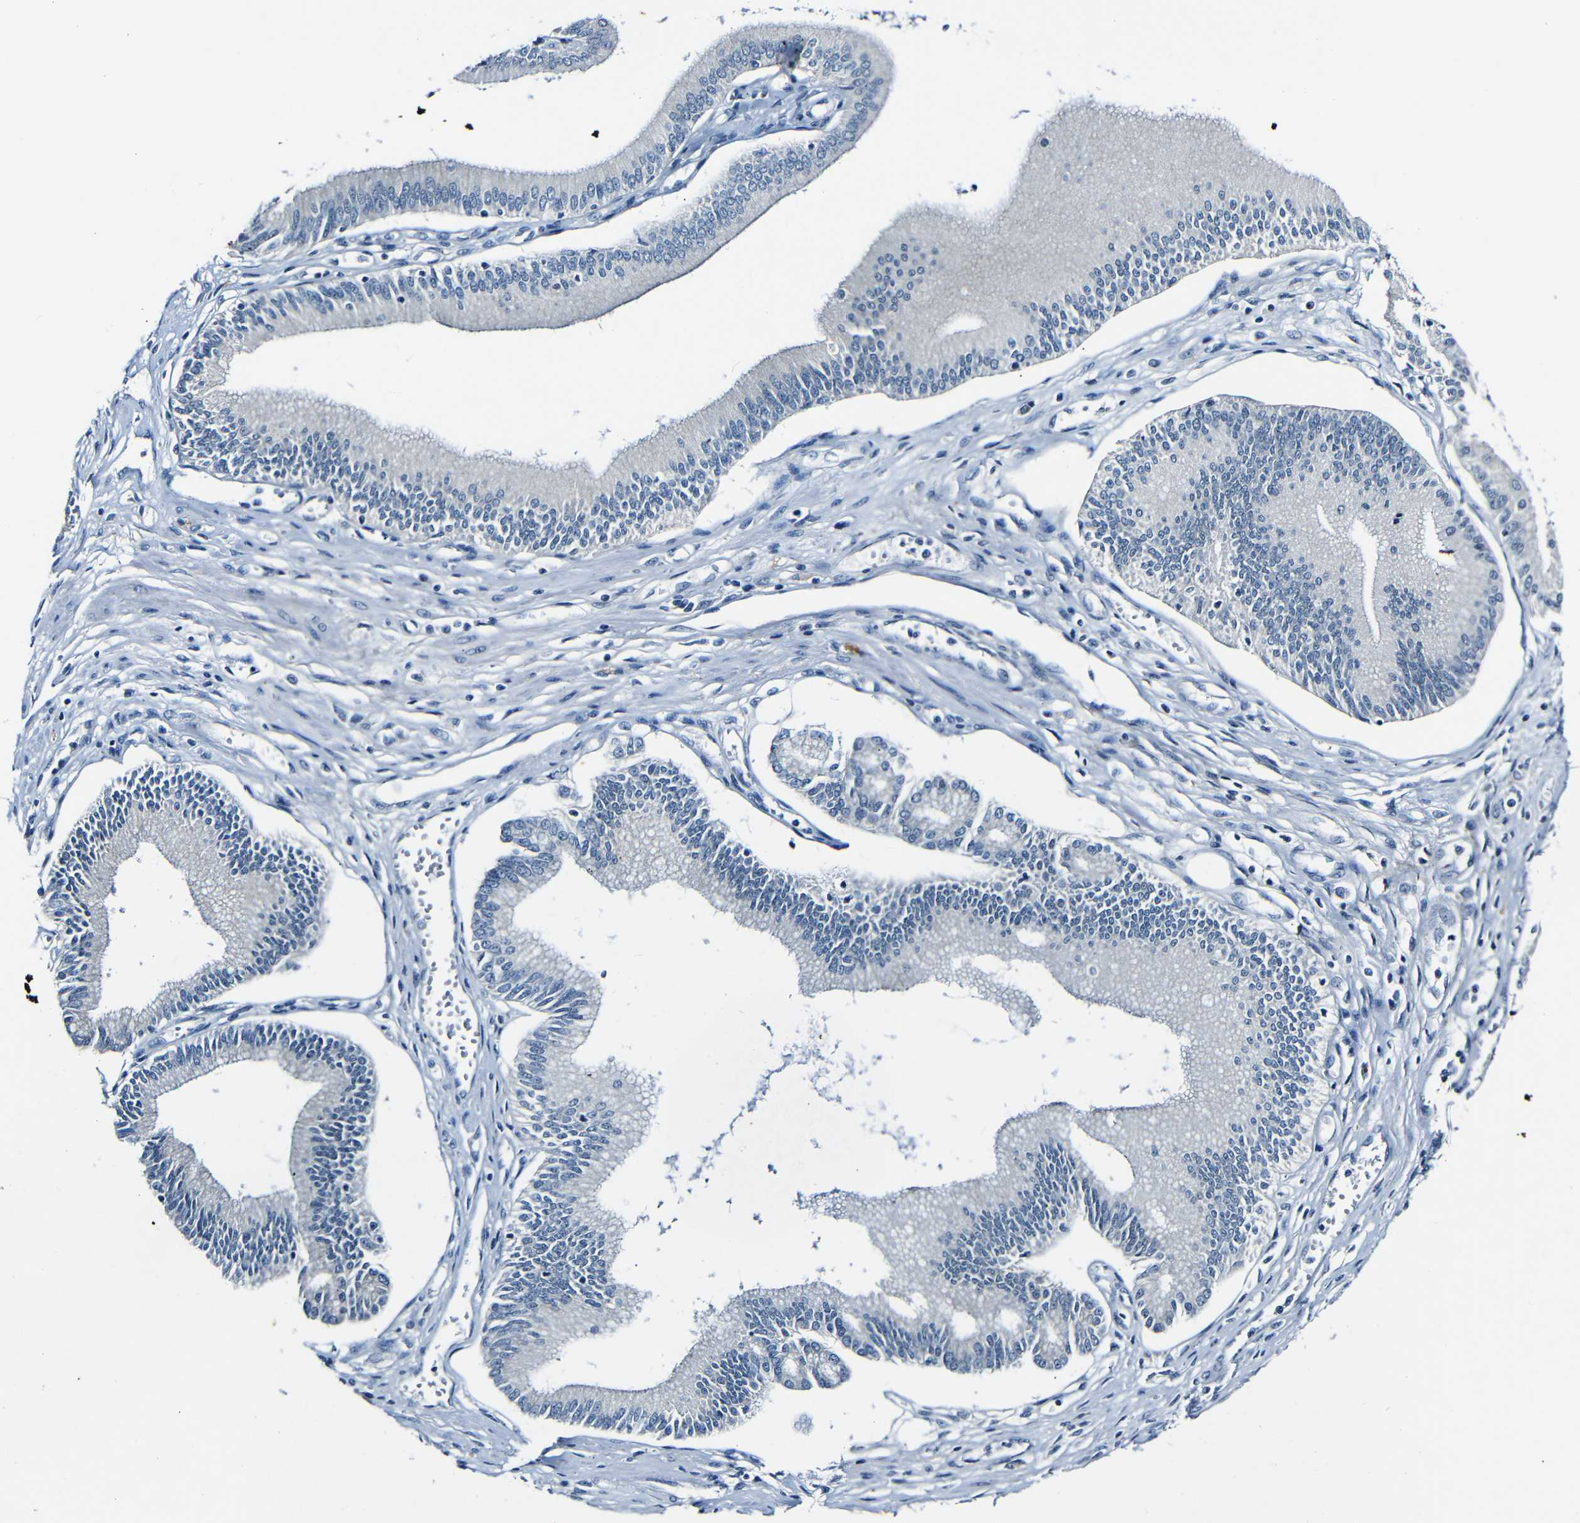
{"staining": {"intensity": "negative", "quantity": "none", "location": "none"}, "tissue": "pancreatic cancer", "cell_type": "Tumor cells", "image_type": "cancer", "snomed": [{"axis": "morphology", "description": "Adenocarcinoma, NOS"}, {"axis": "topography", "description": "Pancreas"}], "caption": "A micrograph of human pancreatic adenocarcinoma is negative for staining in tumor cells.", "gene": "ANK3", "patient": {"sex": "male", "age": 56}}